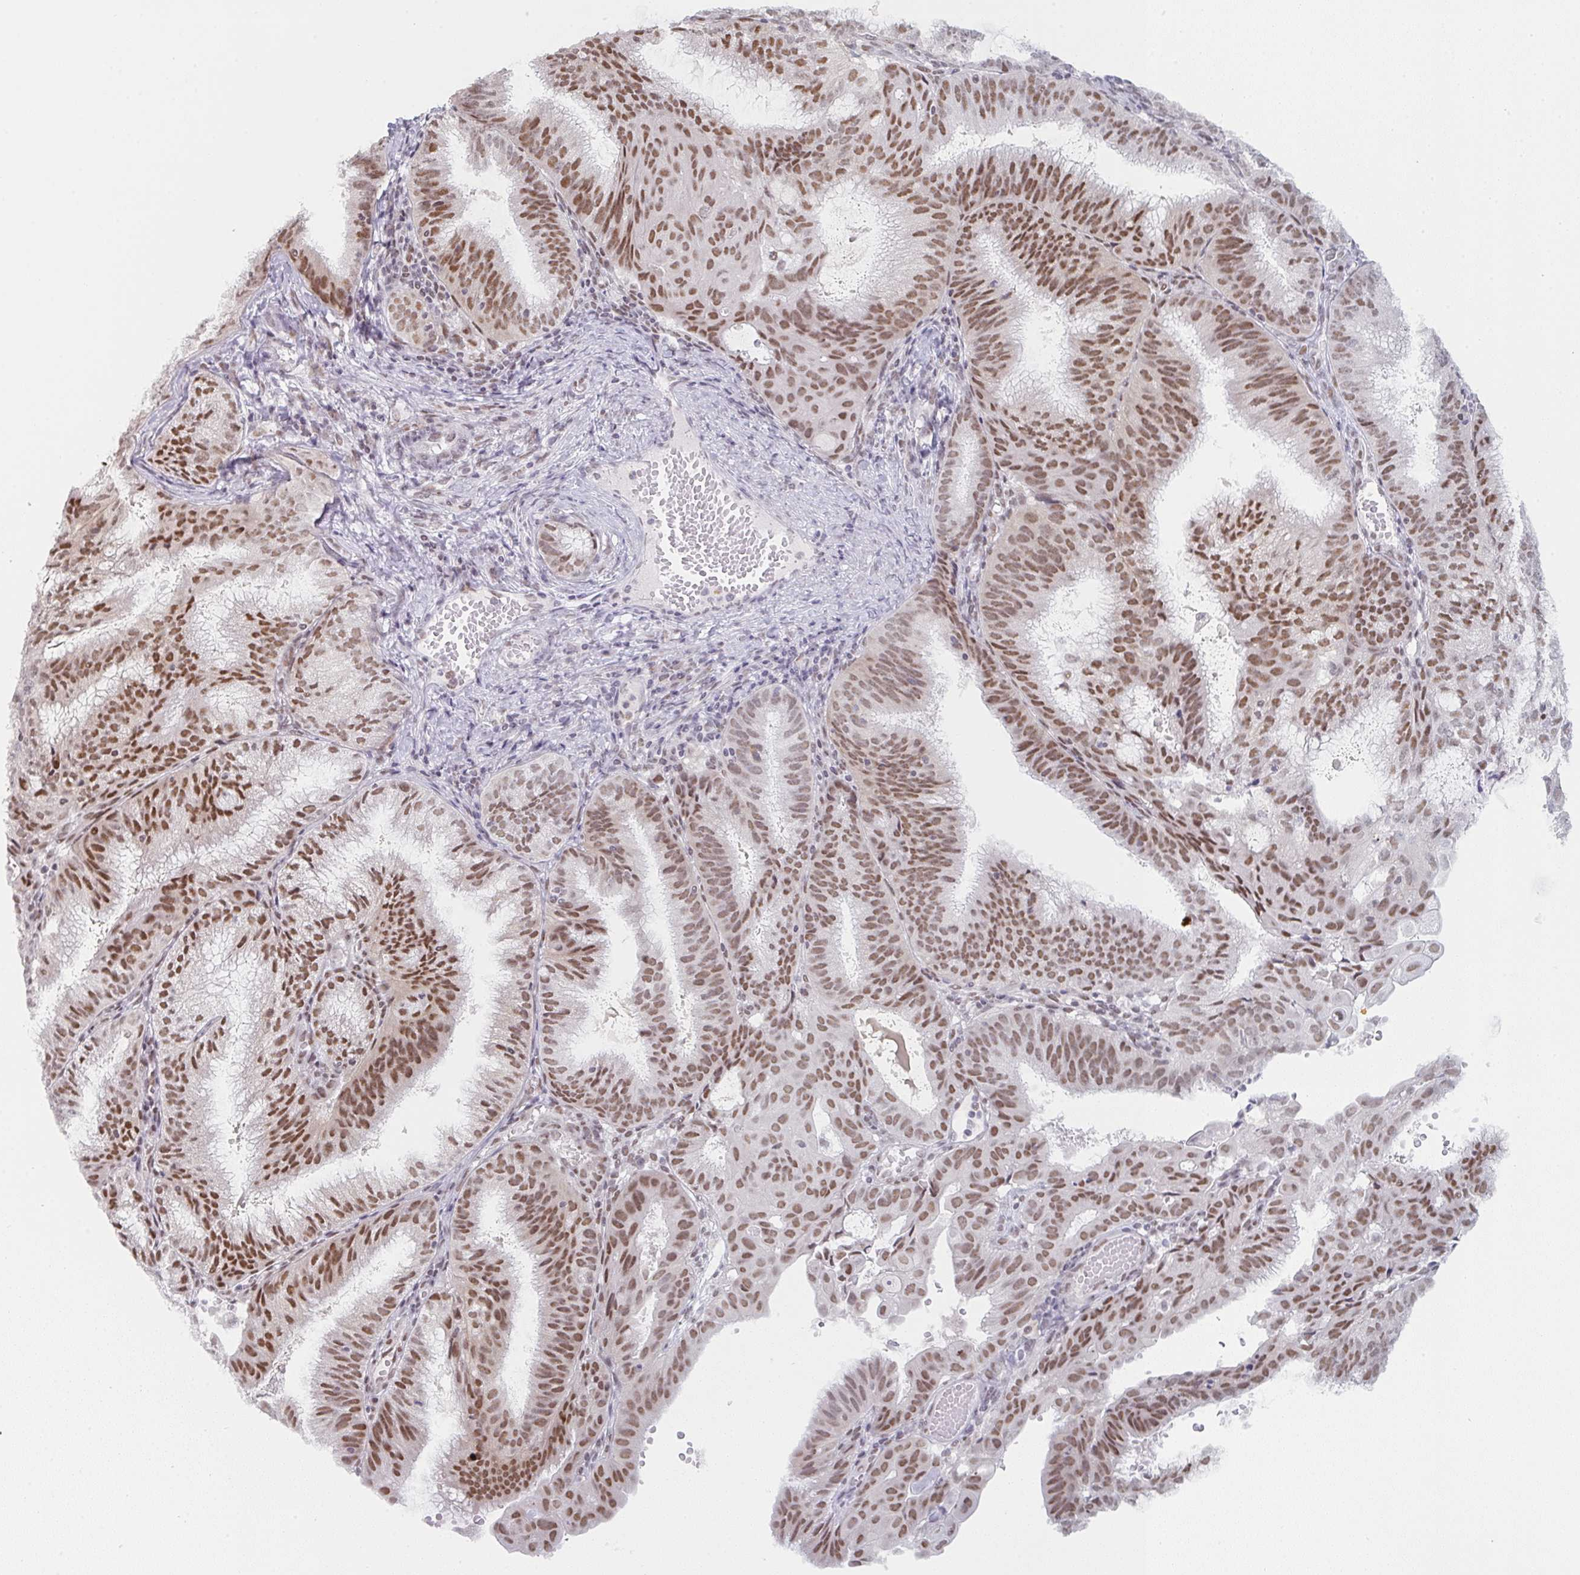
{"staining": {"intensity": "moderate", "quantity": ">75%", "location": "nuclear"}, "tissue": "endometrial cancer", "cell_type": "Tumor cells", "image_type": "cancer", "snomed": [{"axis": "morphology", "description": "Adenocarcinoma, NOS"}, {"axis": "topography", "description": "Endometrium"}], "caption": "Protein expression analysis of endometrial cancer exhibits moderate nuclear expression in about >75% of tumor cells.", "gene": "LIN54", "patient": {"sex": "female", "age": 49}}